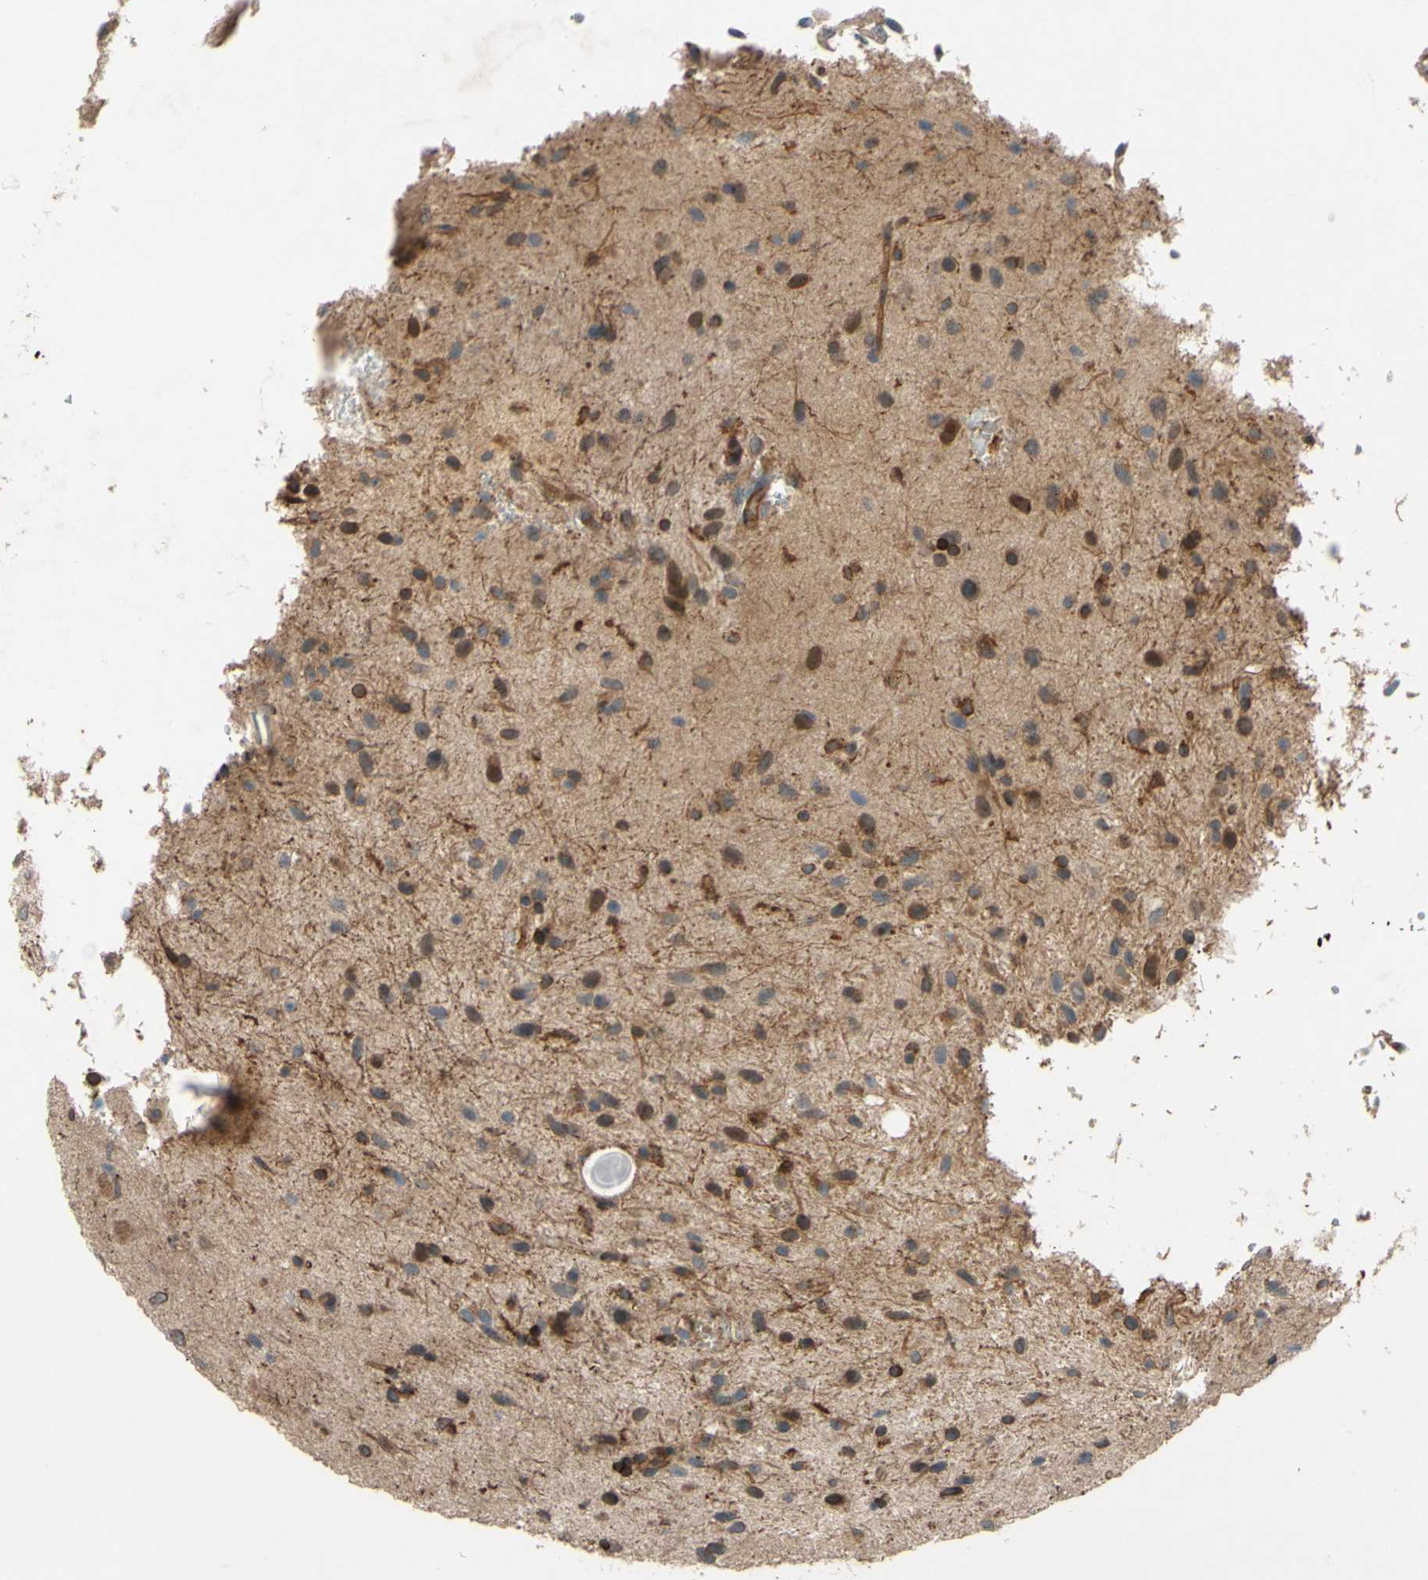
{"staining": {"intensity": "weak", "quantity": ">75%", "location": "cytoplasmic/membranous"}, "tissue": "glioma", "cell_type": "Tumor cells", "image_type": "cancer", "snomed": [{"axis": "morphology", "description": "Glioma, malignant, Low grade"}, {"axis": "topography", "description": "Brain"}], "caption": "Tumor cells display low levels of weak cytoplasmic/membranous expression in approximately >75% of cells in low-grade glioma (malignant).", "gene": "SHROOM4", "patient": {"sex": "male", "age": 77}}